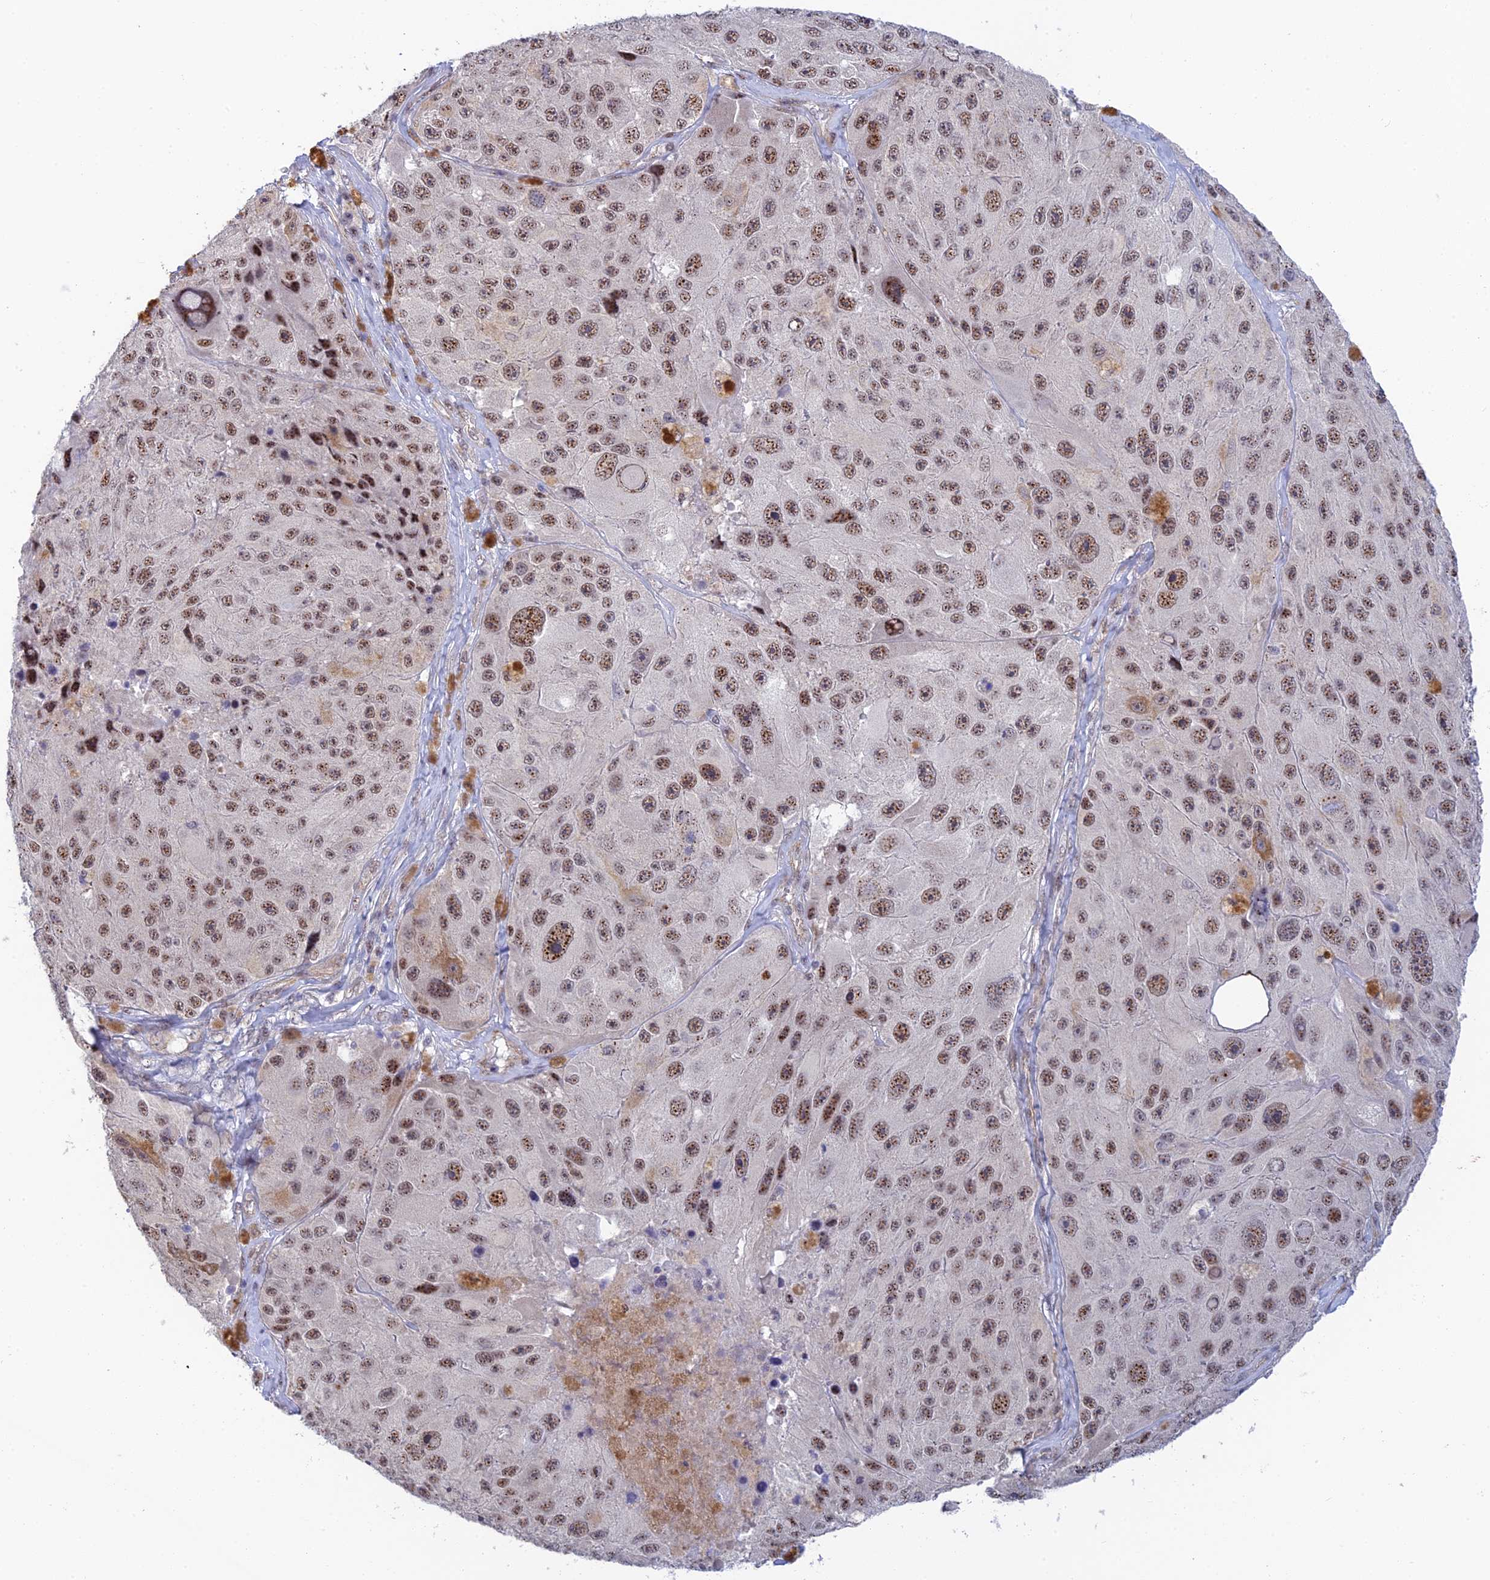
{"staining": {"intensity": "moderate", "quantity": ">75%", "location": "nuclear"}, "tissue": "melanoma", "cell_type": "Tumor cells", "image_type": "cancer", "snomed": [{"axis": "morphology", "description": "Malignant melanoma, Metastatic site"}, {"axis": "topography", "description": "Lymph node"}], "caption": "Malignant melanoma (metastatic site) was stained to show a protein in brown. There is medium levels of moderate nuclear positivity in approximately >75% of tumor cells. Nuclei are stained in blue.", "gene": "CFAP92", "patient": {"sex": "male", "age": 62}}